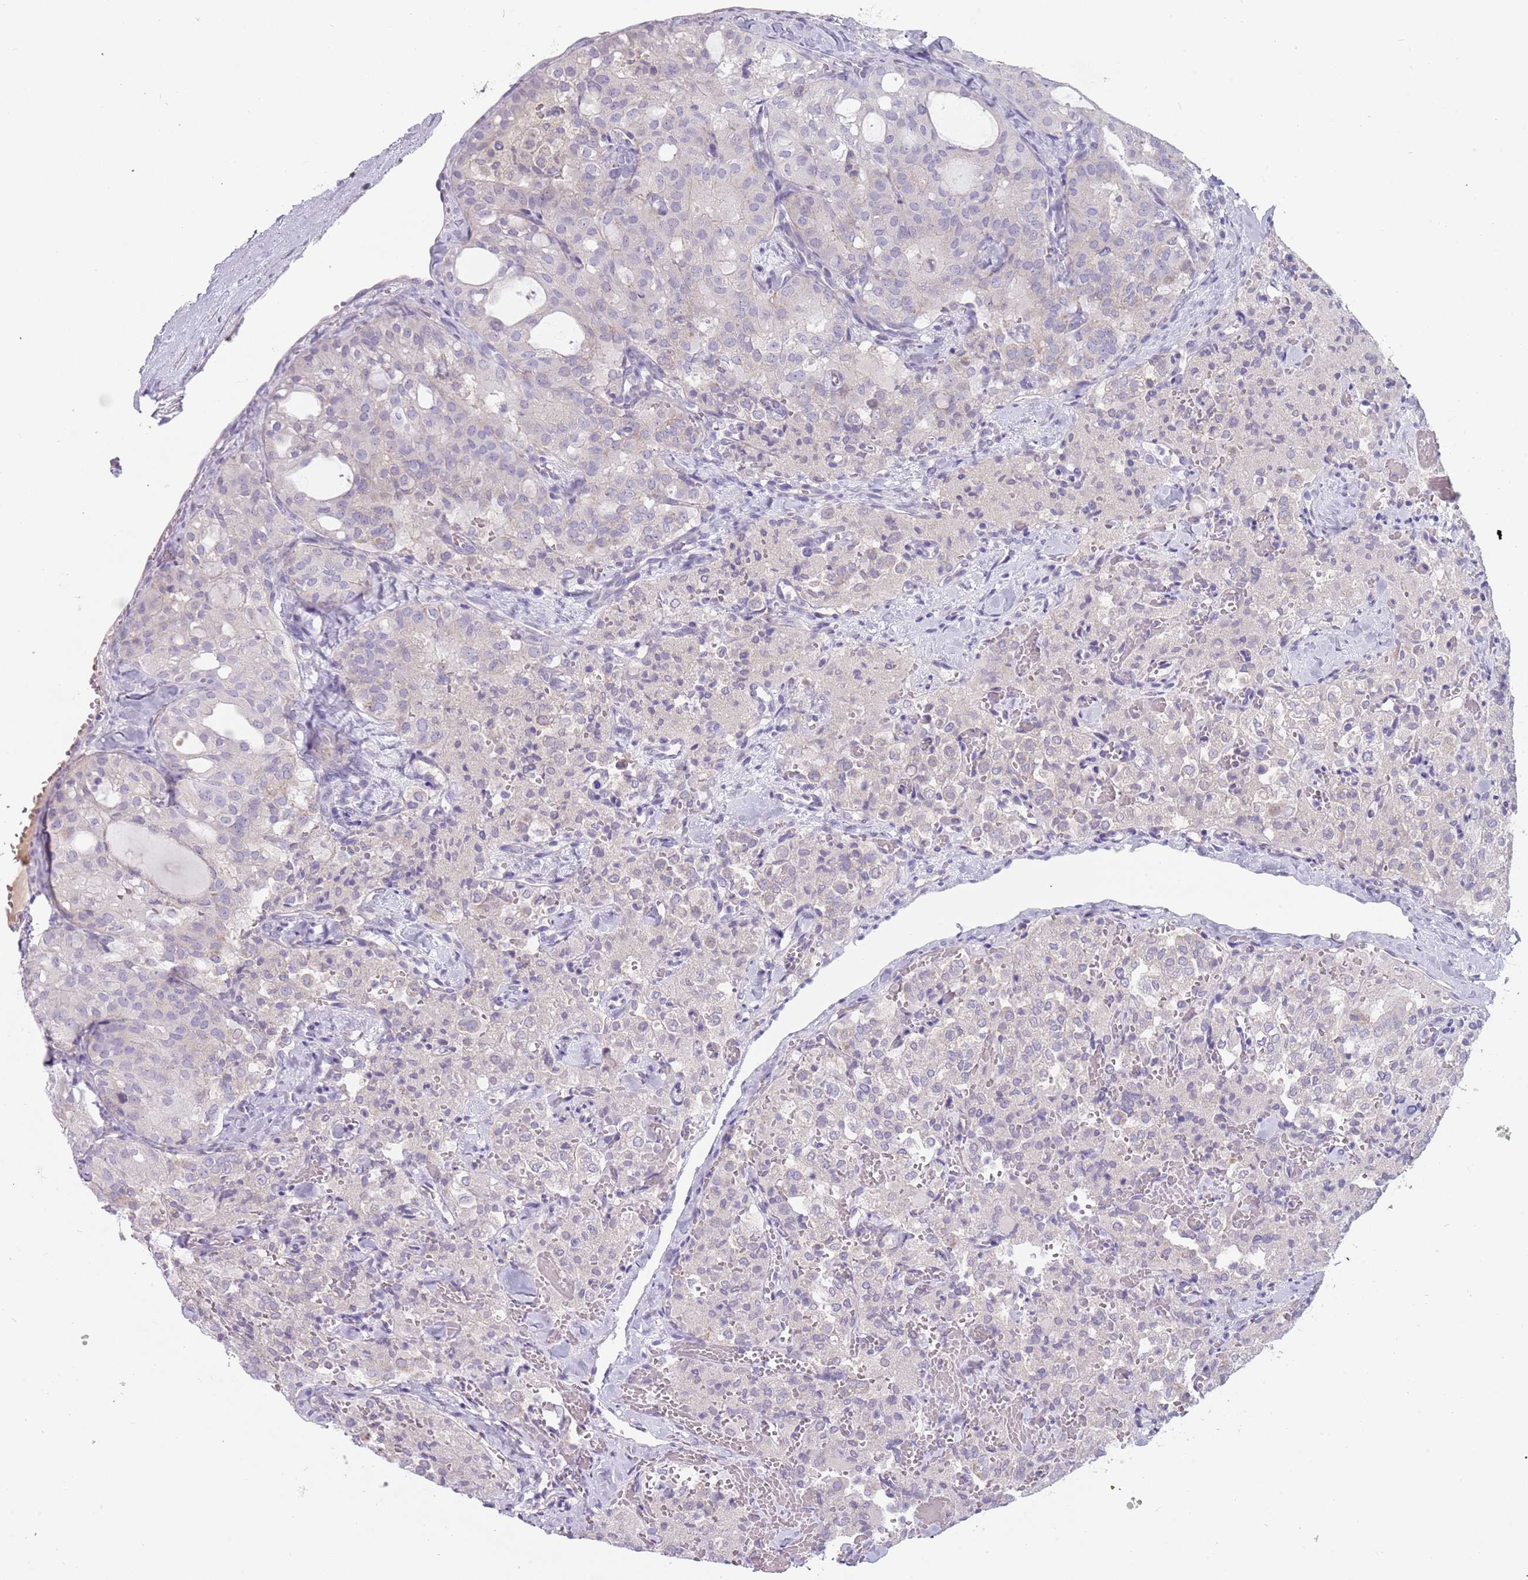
{"staining": {"intensity": "negative", "quantity": "none", "location": "none"}, "tissue": "thyroid cancer", "cell_type": "Tumor cells", "image_type": "cancer", "snomed": [{"axis": "morphology", "description": "Follicular adenoma carcinoma, NOS"}, {"axis": "topography", "description": "Thyroid gland"}], "caption": "Tumor cells show no significant positivity in thyroid cancer.", "gene": "DDX4", "patient": {"sex": "male", "age": 75}}